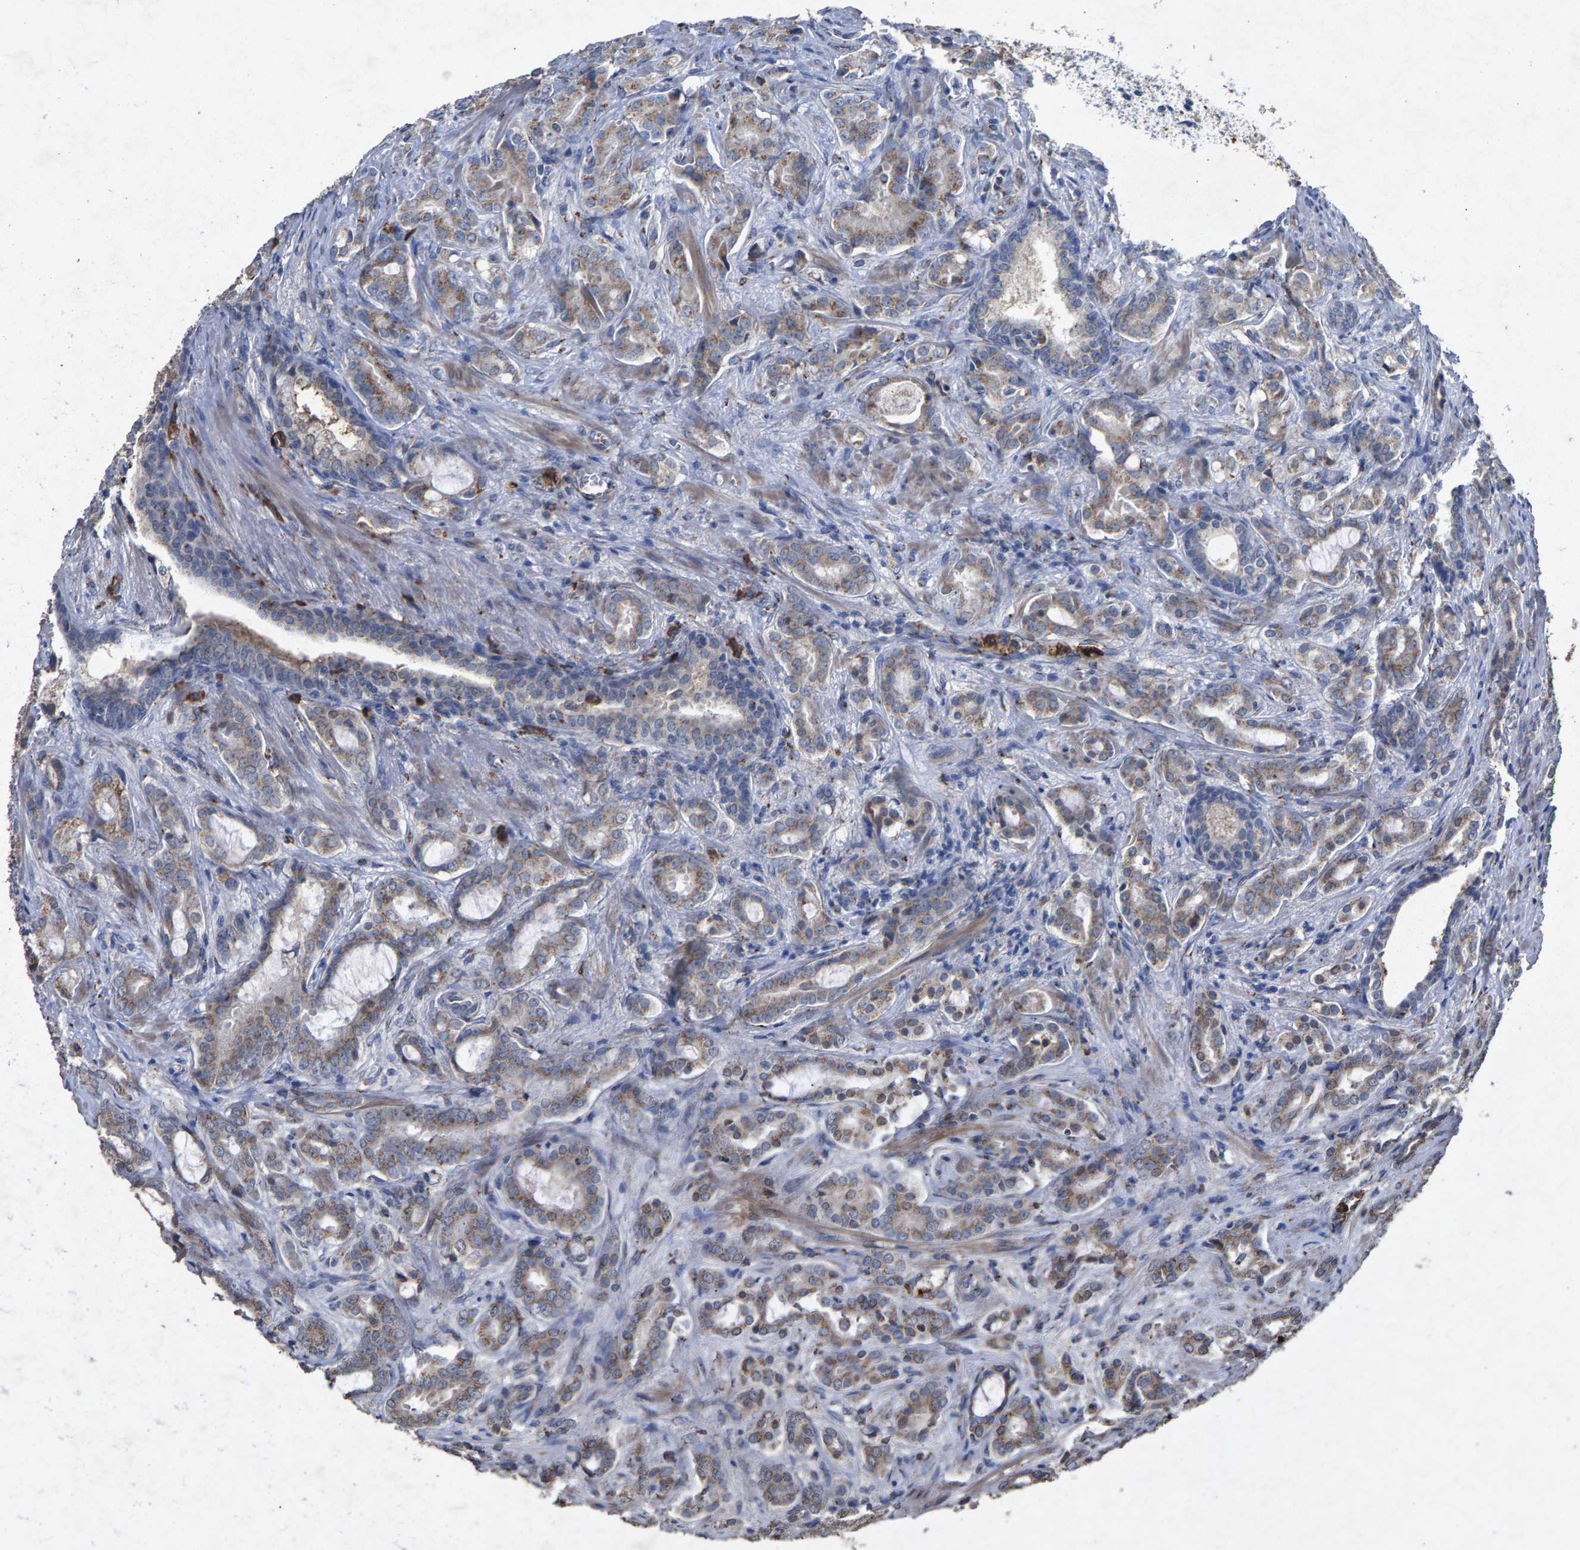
{"staining": {"intensity": "weak", "quantity": "25%-75%", "location": "cytoplasmic/membranous"}, "tissue": "prostate cancer", "cell_type": "Tumor cells", "image_type": "cancer", "snomed": [{"axis": "morphology", "description": "Adenocarcinoma, High grade"}, {"axis": "topography", "description": "Prostate"}], "caption": "Tumor cells display weak cytoplasmic/membranous staining in approximately 25%-75% of cells in prostate high-grade adenocarcinoma.", "gene": "MAN2A1", "patient": {"sex": "male", "age": 64}}